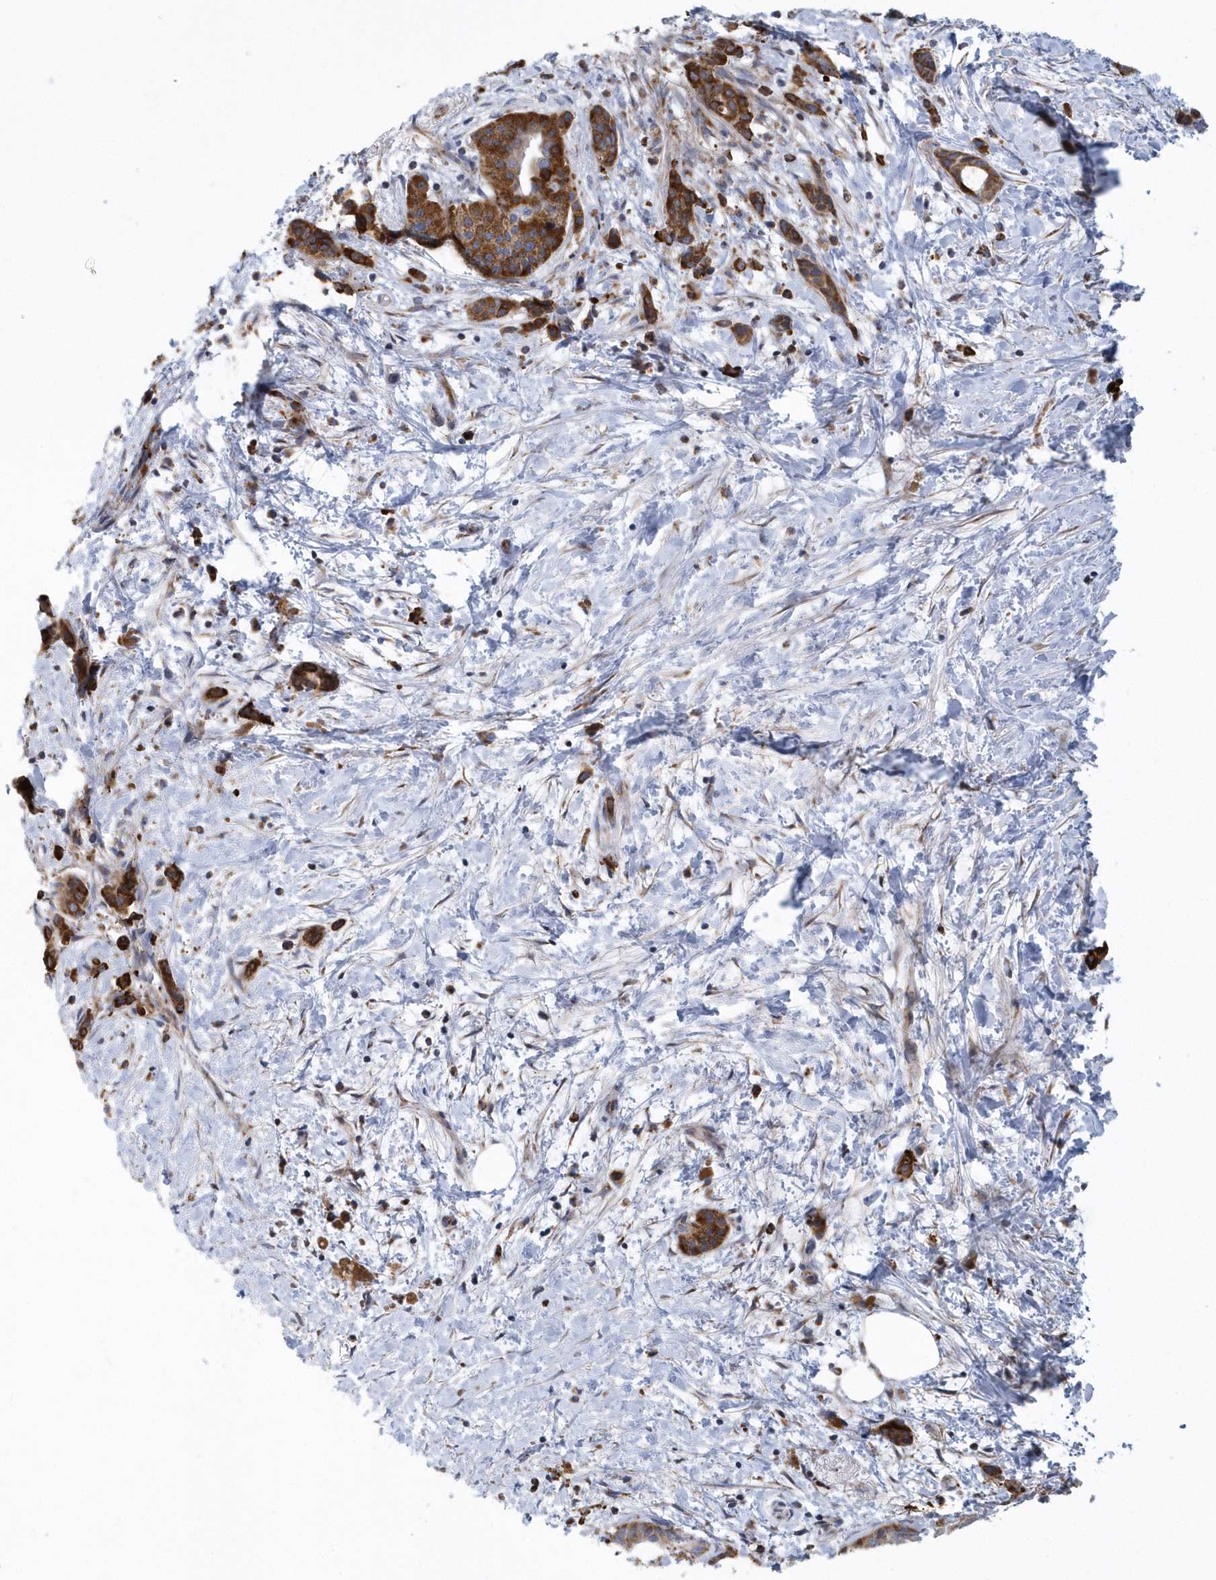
{"staining": {"intensity": "strong", "quantity": ">75%", "location": "cytoplasmic/membranous"}, "tissue": "pancreatic cancer", "cell_type": "Tumor cells", "image_type": "cancer", "snomed": [{"axis": "morphology", "description": "Normal tissue, NOS"}, {"axis": "morphology", "description": "Adenocarcinoma, NOS"}, {"axis": "topography", "description": "Pancreas"}, {"axis": "topography", "description": "Peripheral nerve tissue"}], "caption": "Immunohistochemical staining of adenocarcinoma (pancreatic) displays strong cytoplasmic/membranous protein staining in approximately >75% of tumor cells.", "gene": "VWA5B2", "patient": {"sex": "female", "age": 63}}